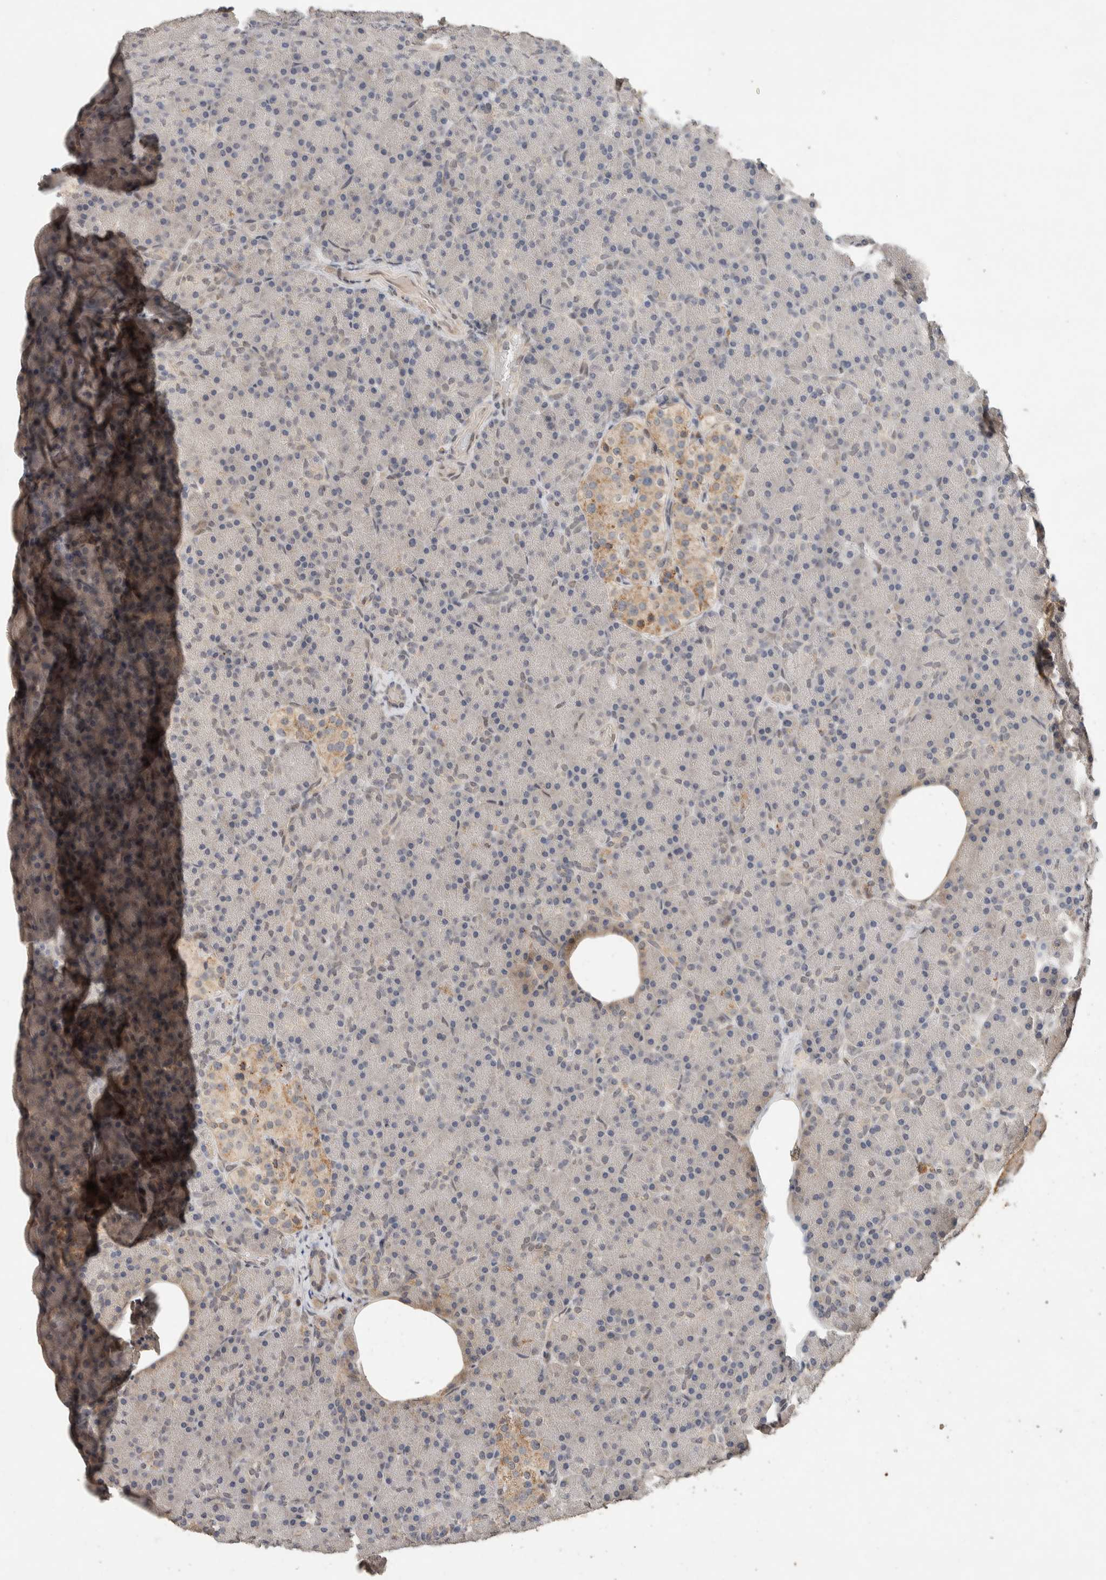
{"staining": {"intensity": "negative", "quantity": "none", "location": "none"}, "tissue": "pancreas", "cell_type": "Exocrine glandular cells", "image_type": "normal", "snomed": [{"axis": "morphology", "description": "Normal tissue, NOS"}, {"axis": "topography", "description": "Pancreas"}], "caption": "Immunohistochemistry (IHC) of unremarkable human pancreas shows no staining in exocrine glandular cells.", "gene": "CYSRT1", "patient": {"sex": "female", "age": 43}}